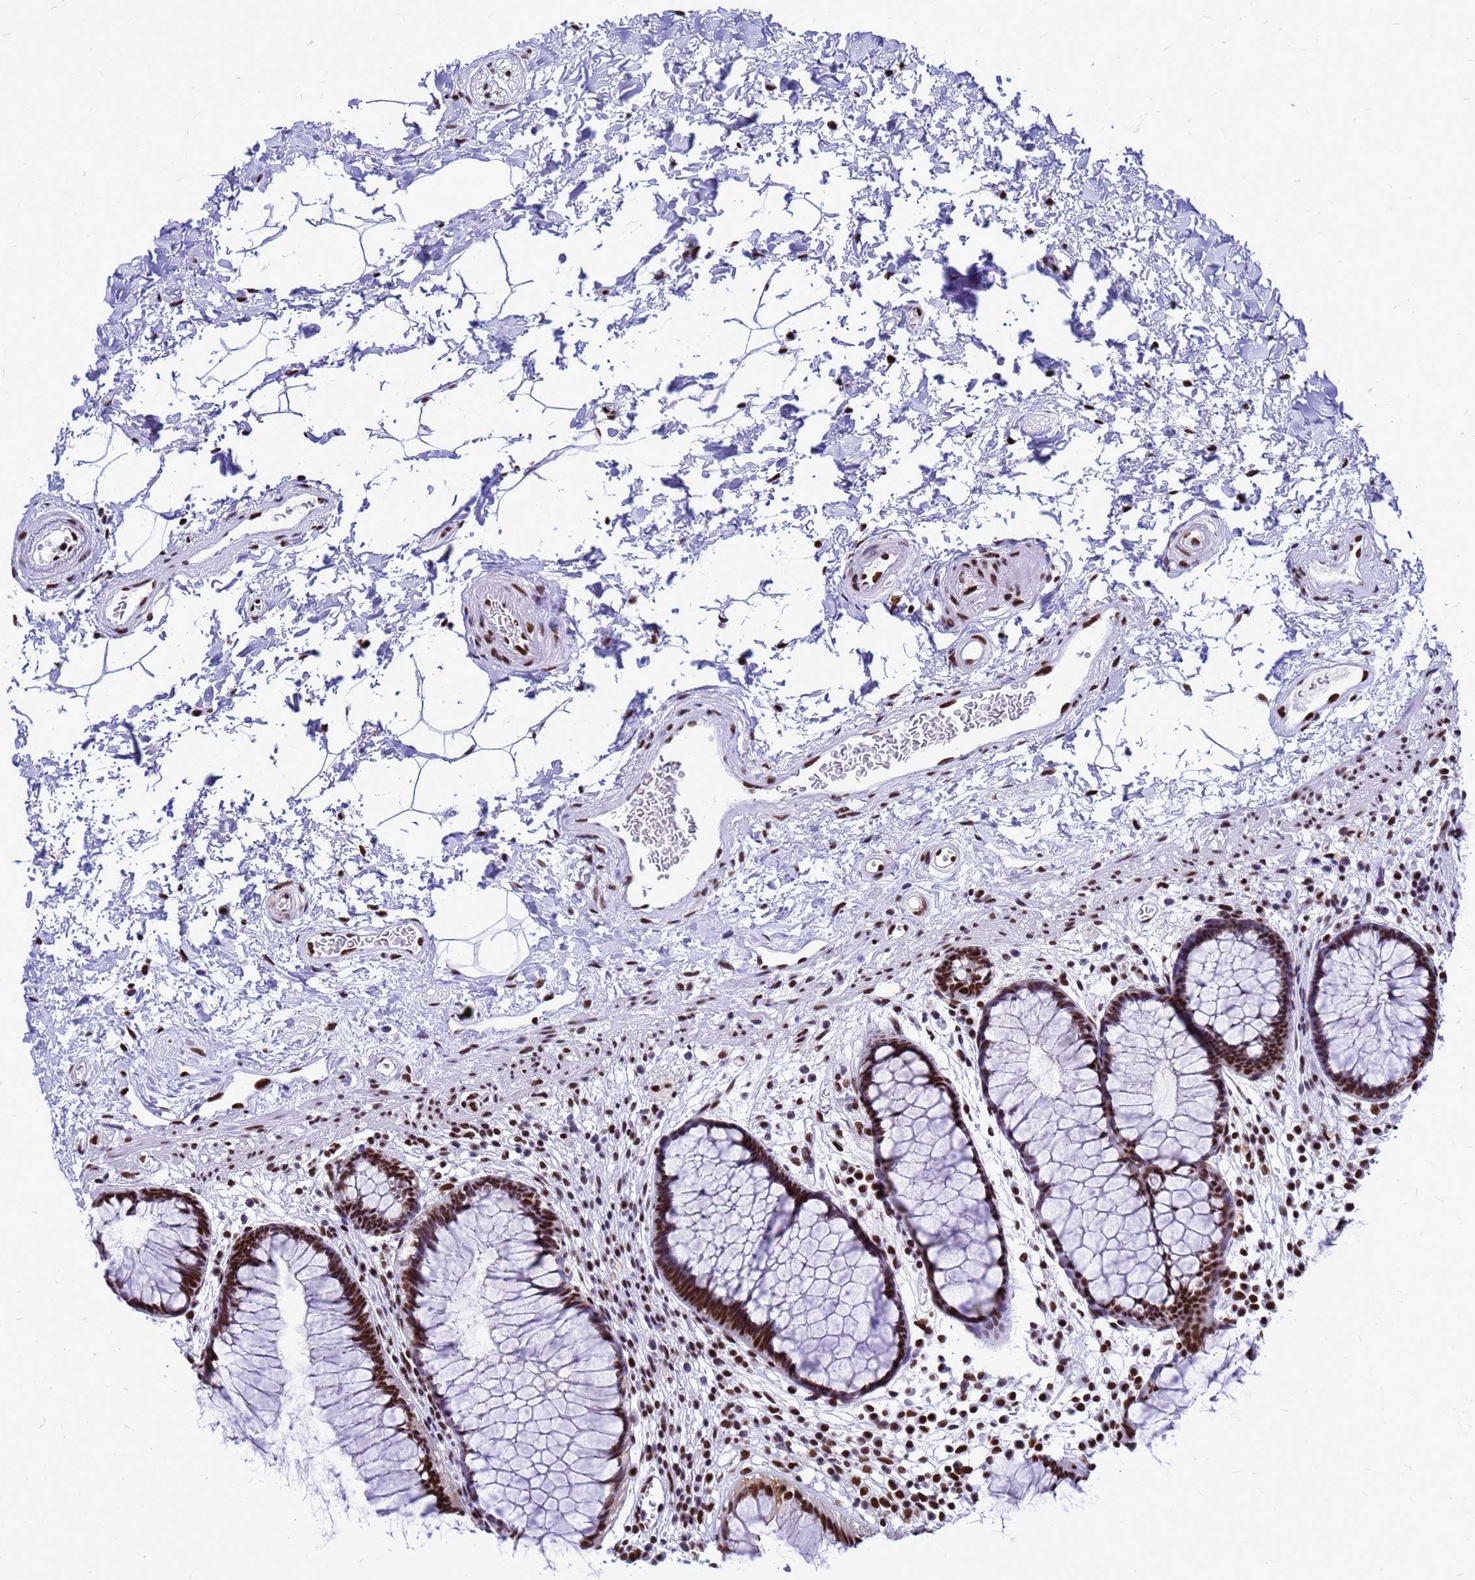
{"staining": {"intensity": "strong", "quantity": ">75%", "location": "nuclear"}, "tissue": "rectum", "cell_type": "Glandular cells", "image_type": "normal", "snomed": [{"axis": "morphology", "description": "Normal tissue, NOS"}, {"axis": "topography", "description": "Rectum"}], "caption": "Immunohistochemistry of unremarkable rectum reveals high levels of strong nuclear staining in approximately >75% of glandular cells. The protein is shown in brown color, while the nuclei are stained blue.", "gene": "SART3", "patient": {"sex": "male", "age": 51}}